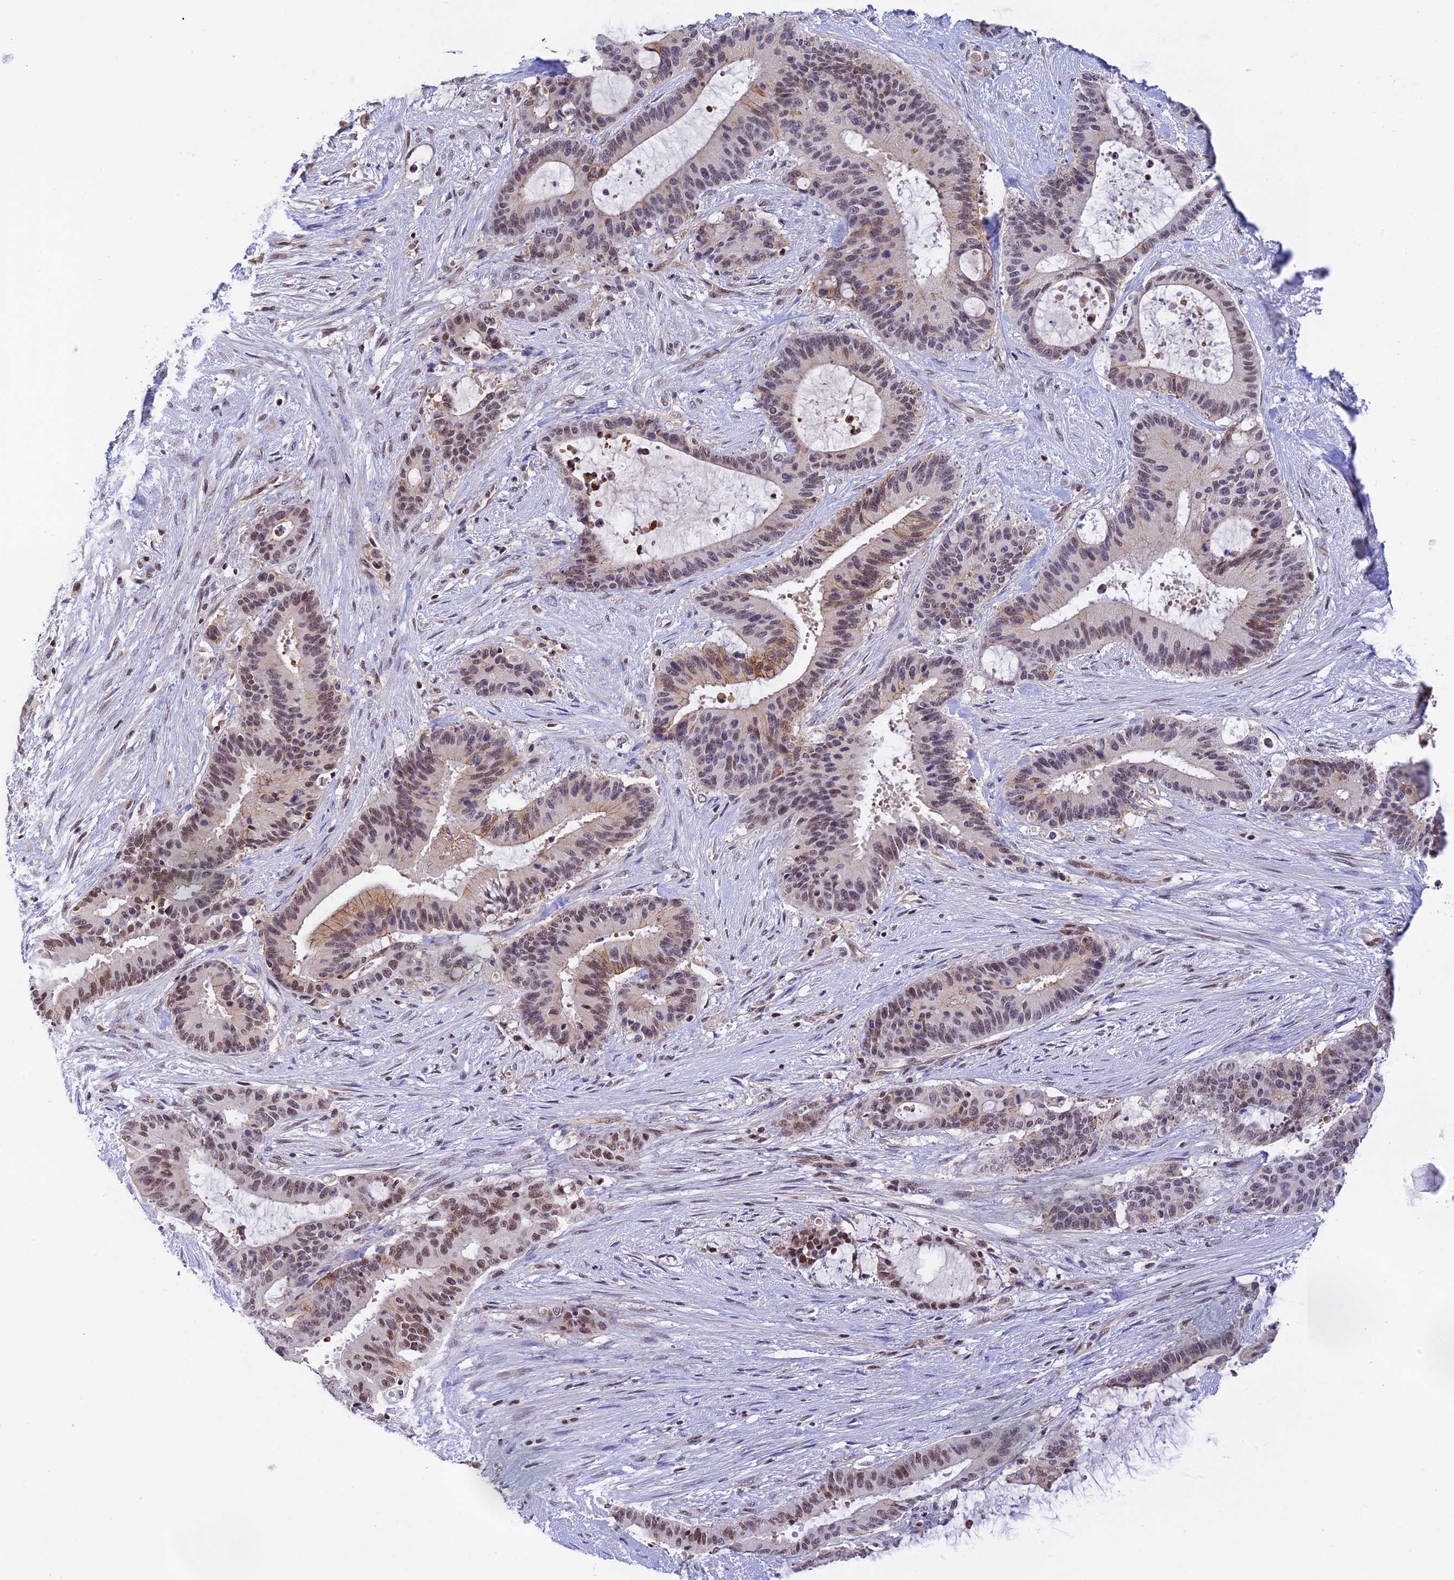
{"staining": {"intensity": "moderate", "quantity": "<25%", "location": "nuclear"}, "tissue": "liver cancer", "cell_type": "Tumor cells", "image_type": "cancer", "snomed": [{"axis": "morphology", "description": "Normal tissue, NOS"}, {"axis": "morphology", "description": "Cholangiocarcinoma"}, {"axis": "topography", "description": "Liver"}, {"axis": "topography", "description": "Peripheral nerve tissue"}], "caption": "Protein expression analysis of human liver cancer reveals moderate nuclear staining in approximately <25% of tumor cells. The staining was performed using DAB to visualize the protein expression in brown, while the nuclei were stained in blue with hematoxylin (Magnification: 20x).", "gene": "THAP11", "patient": {"sex": "female", "age": 73}}